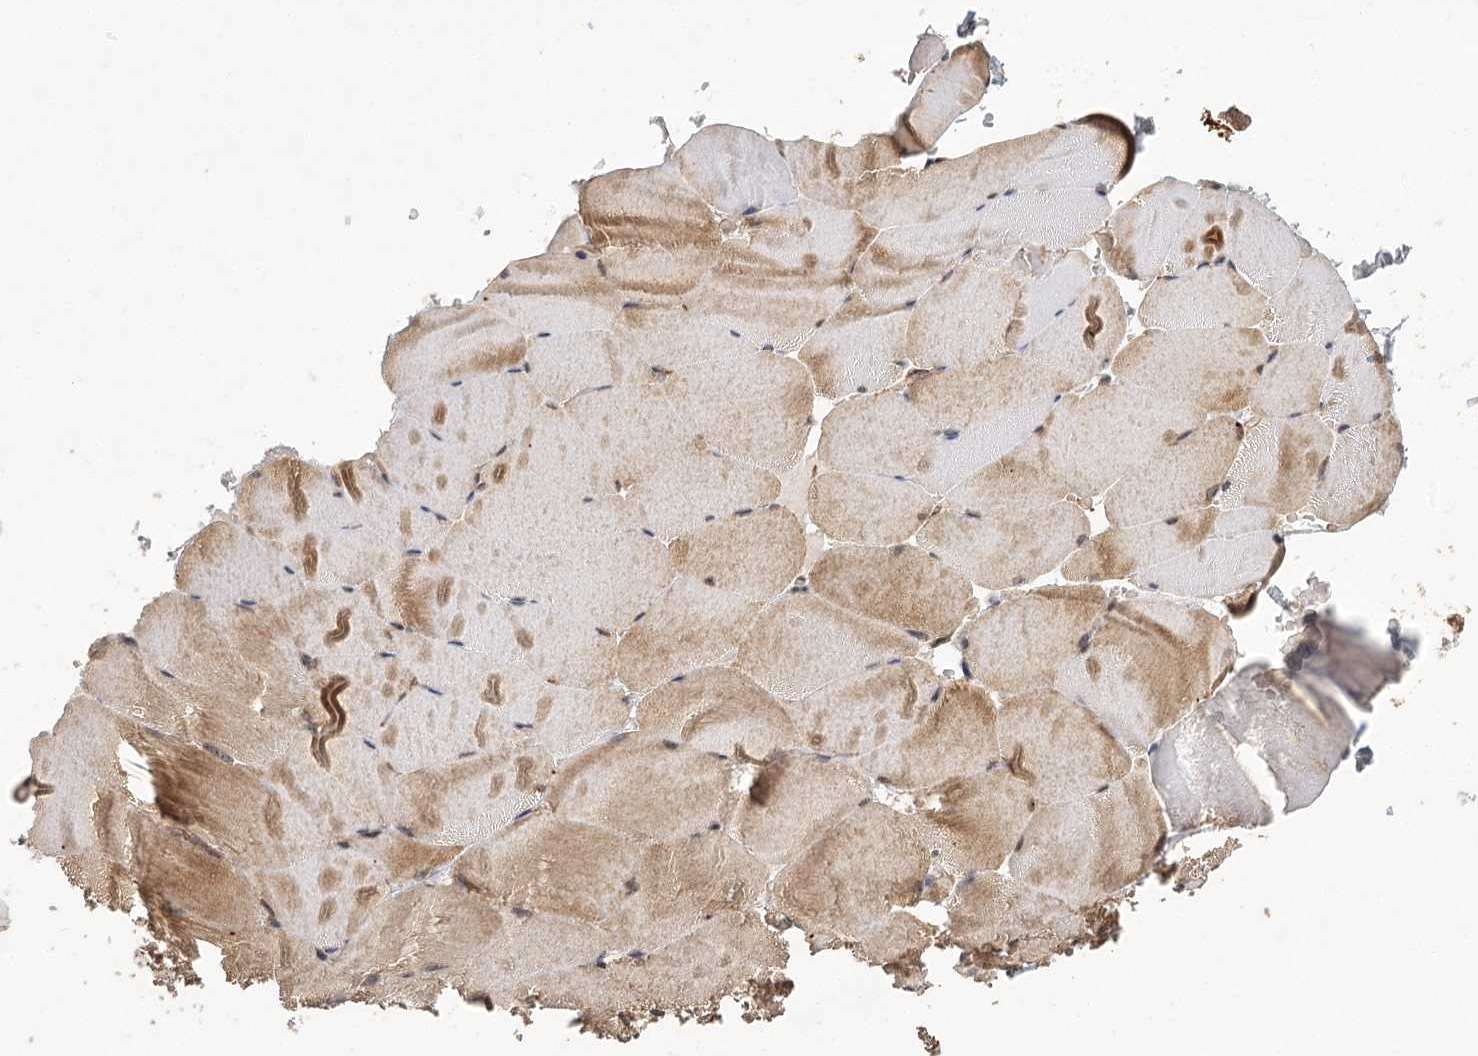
{"staining": {"intensity": "moderate", "quantity": ">75%", "location": "cytoplasmic/membranous"}, "tissue": "skeletal muscle", "cell_type": "Myocytes", "image_type": "normal", "snomed": [{"axis": "morphology", "description": "Normal tissue, NOS"}, {"axis": "topography", "description": "Skeletal muscle"}, {"axis": "topography", "description": "Parathyroid gland"}], "caption": "This is a micrograph of immunohistochemistry staining of normal skeletal muscle, which shows moderate expression in the cytoplasmic/membranous of myocytes.", "gene": "LSS", "patient": {"sex": "female", "age": 37}}